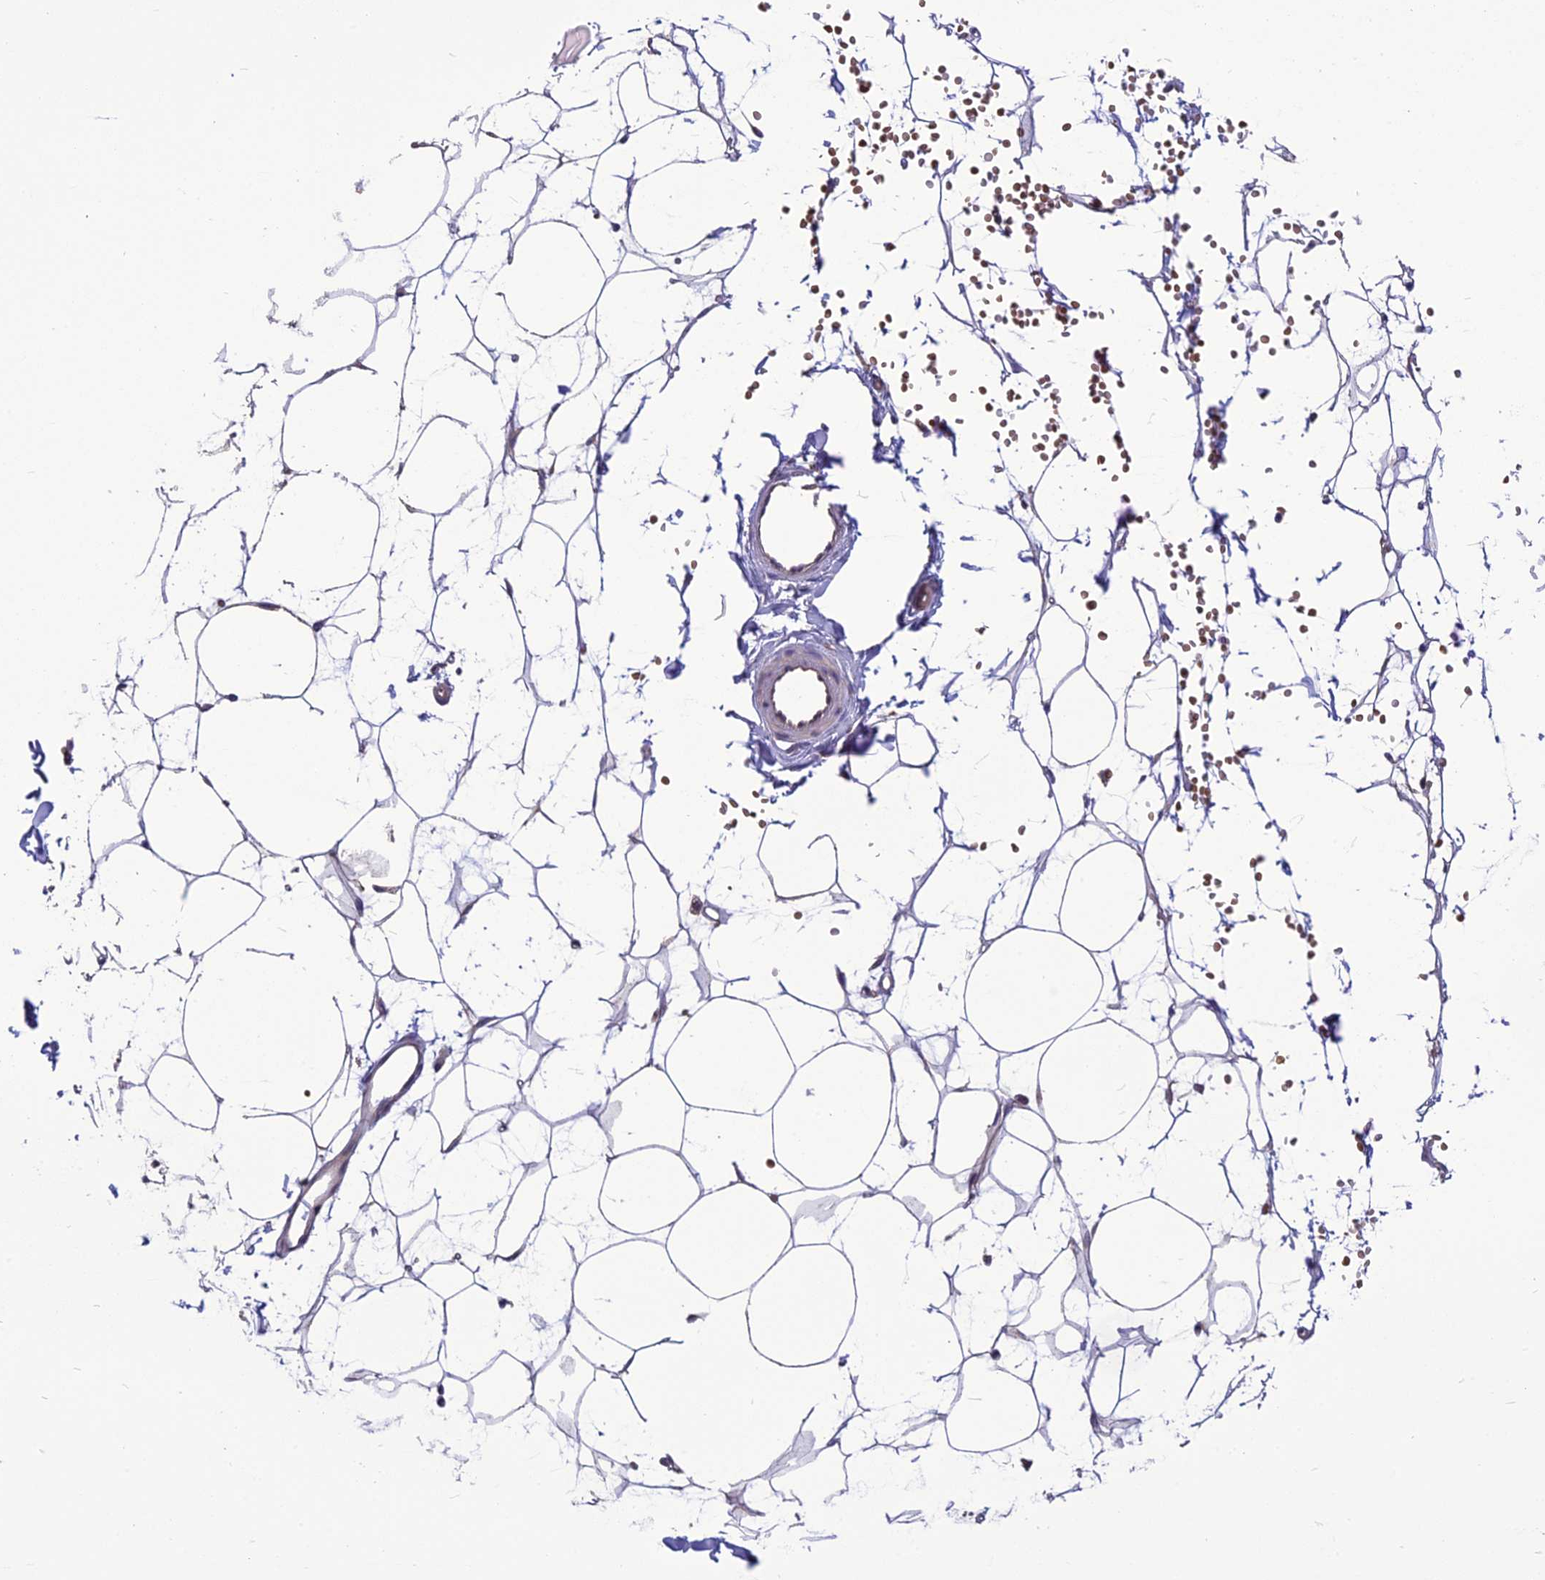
{"staining": {"intensity": "negative", "quantity": "none", "location": "none"}, "tissue": "adipose tissue", "cell_type": "Adipocytes", "image_type": "normal", "snomed": [{"axis": "morphology", "description": "Normal tissue, NOS"}, {"axis": "topography", "description": "Breast"}], "caption": "Immunohistochemistry of normal adipose tissue exhibits no staining in adipocytes. The staining was performed using DAB to visualize the protein expression in brown, while the nuclei were stained in blue with hematoxylin (Magnification: 20x).", "gene": "PSMF1", "patient": {"sex": "female", "age": 23}}